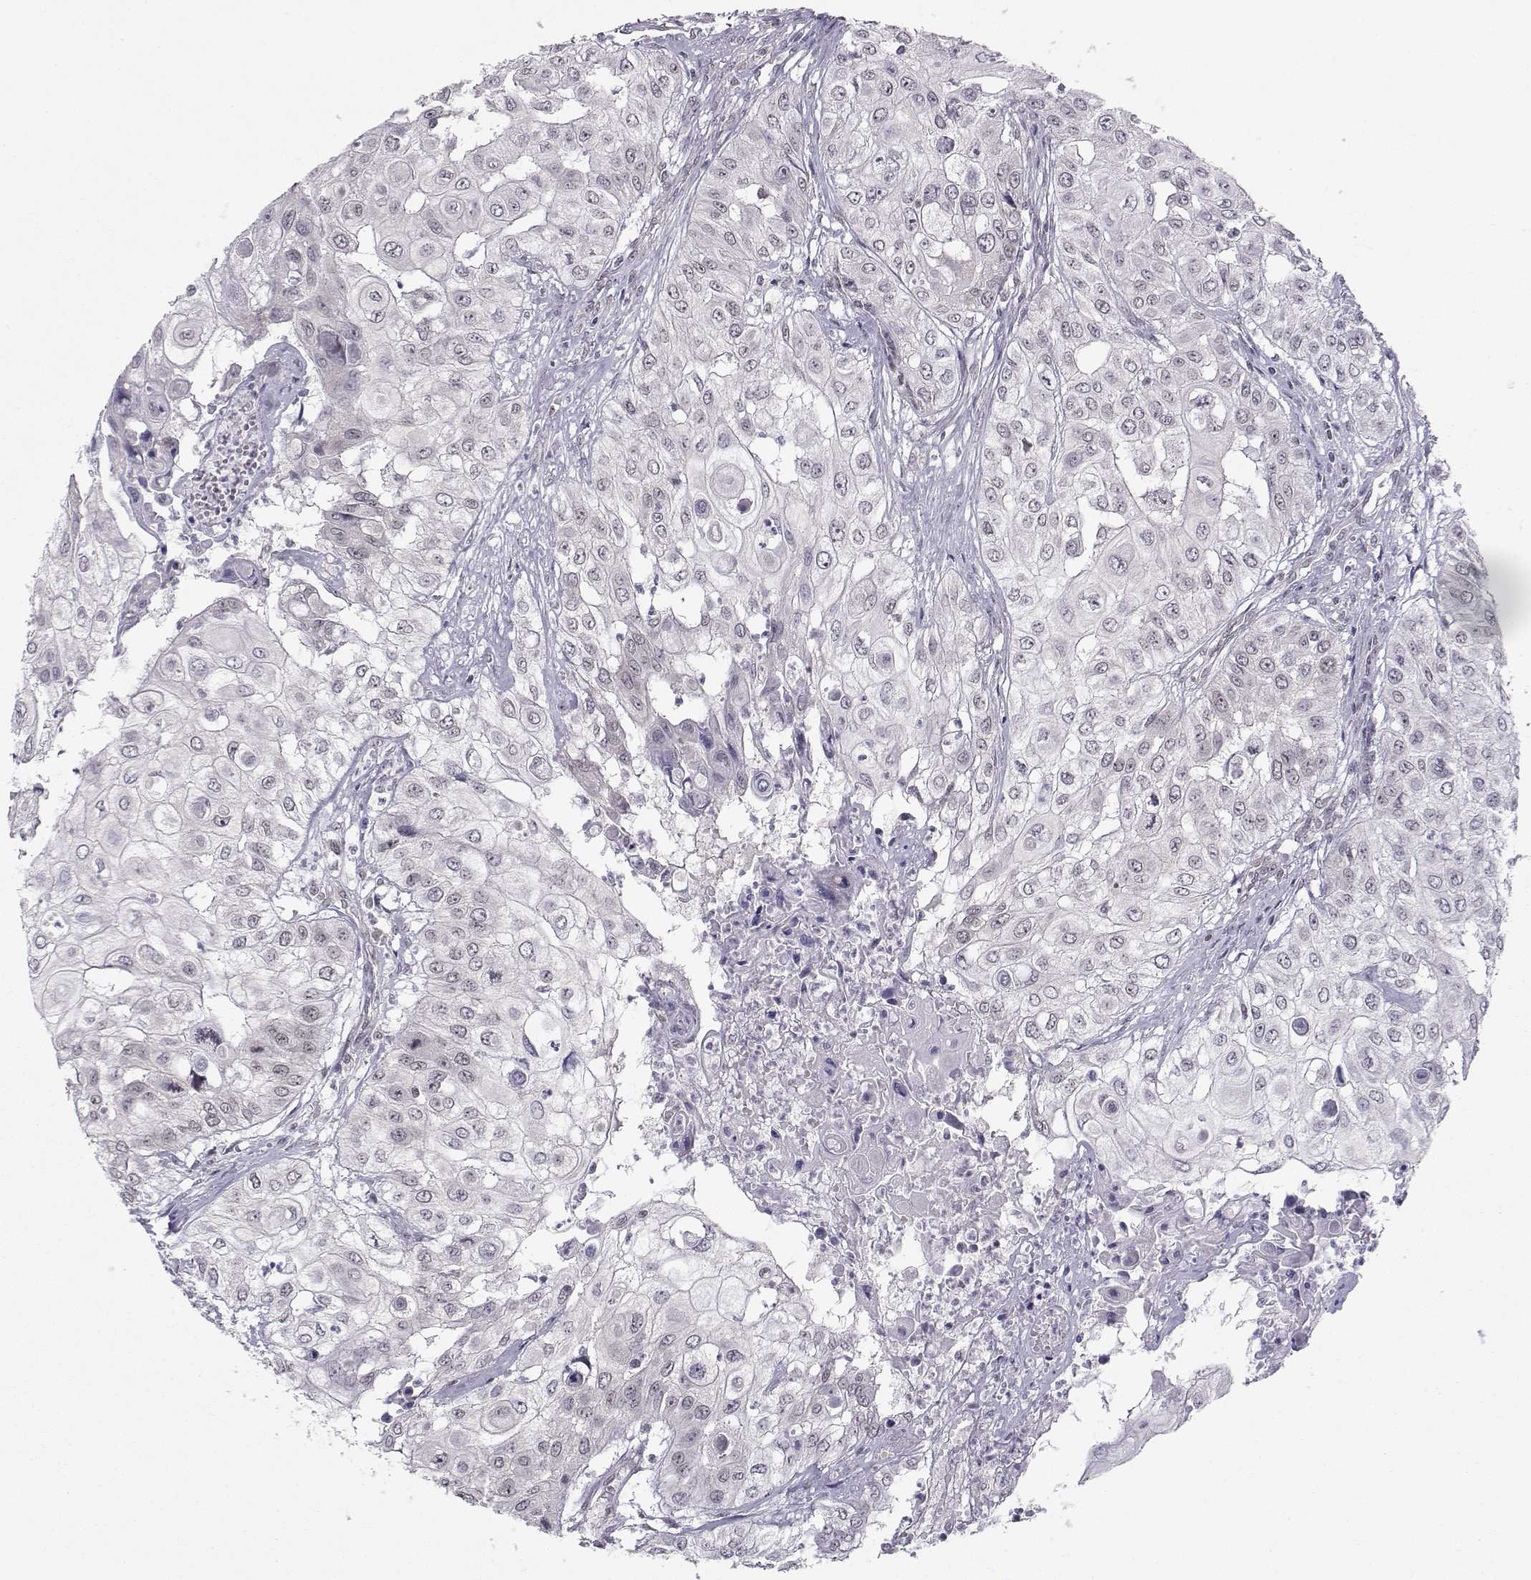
{"staining": {"intensity": "negative", "quantity": "none", "location": "none"}, "tissue": "urothelial cancer", "cell_type": "Tumor cells", "image_type": "cancer", "snomed": [{"axis": "morphology", "description": "Urothelial carcinoma, High grade"}, {"axis": "topography", "description": "Urinary bladder"}], "caption": "High magnification brightfield microscopy of urothelial cancer stained with DAB (brown) and counterstained with hematoxylin (blue): tumor cells show no significant expression.", "gene": "KIF13B", "patient": {"sex": "female", "age": 79}}